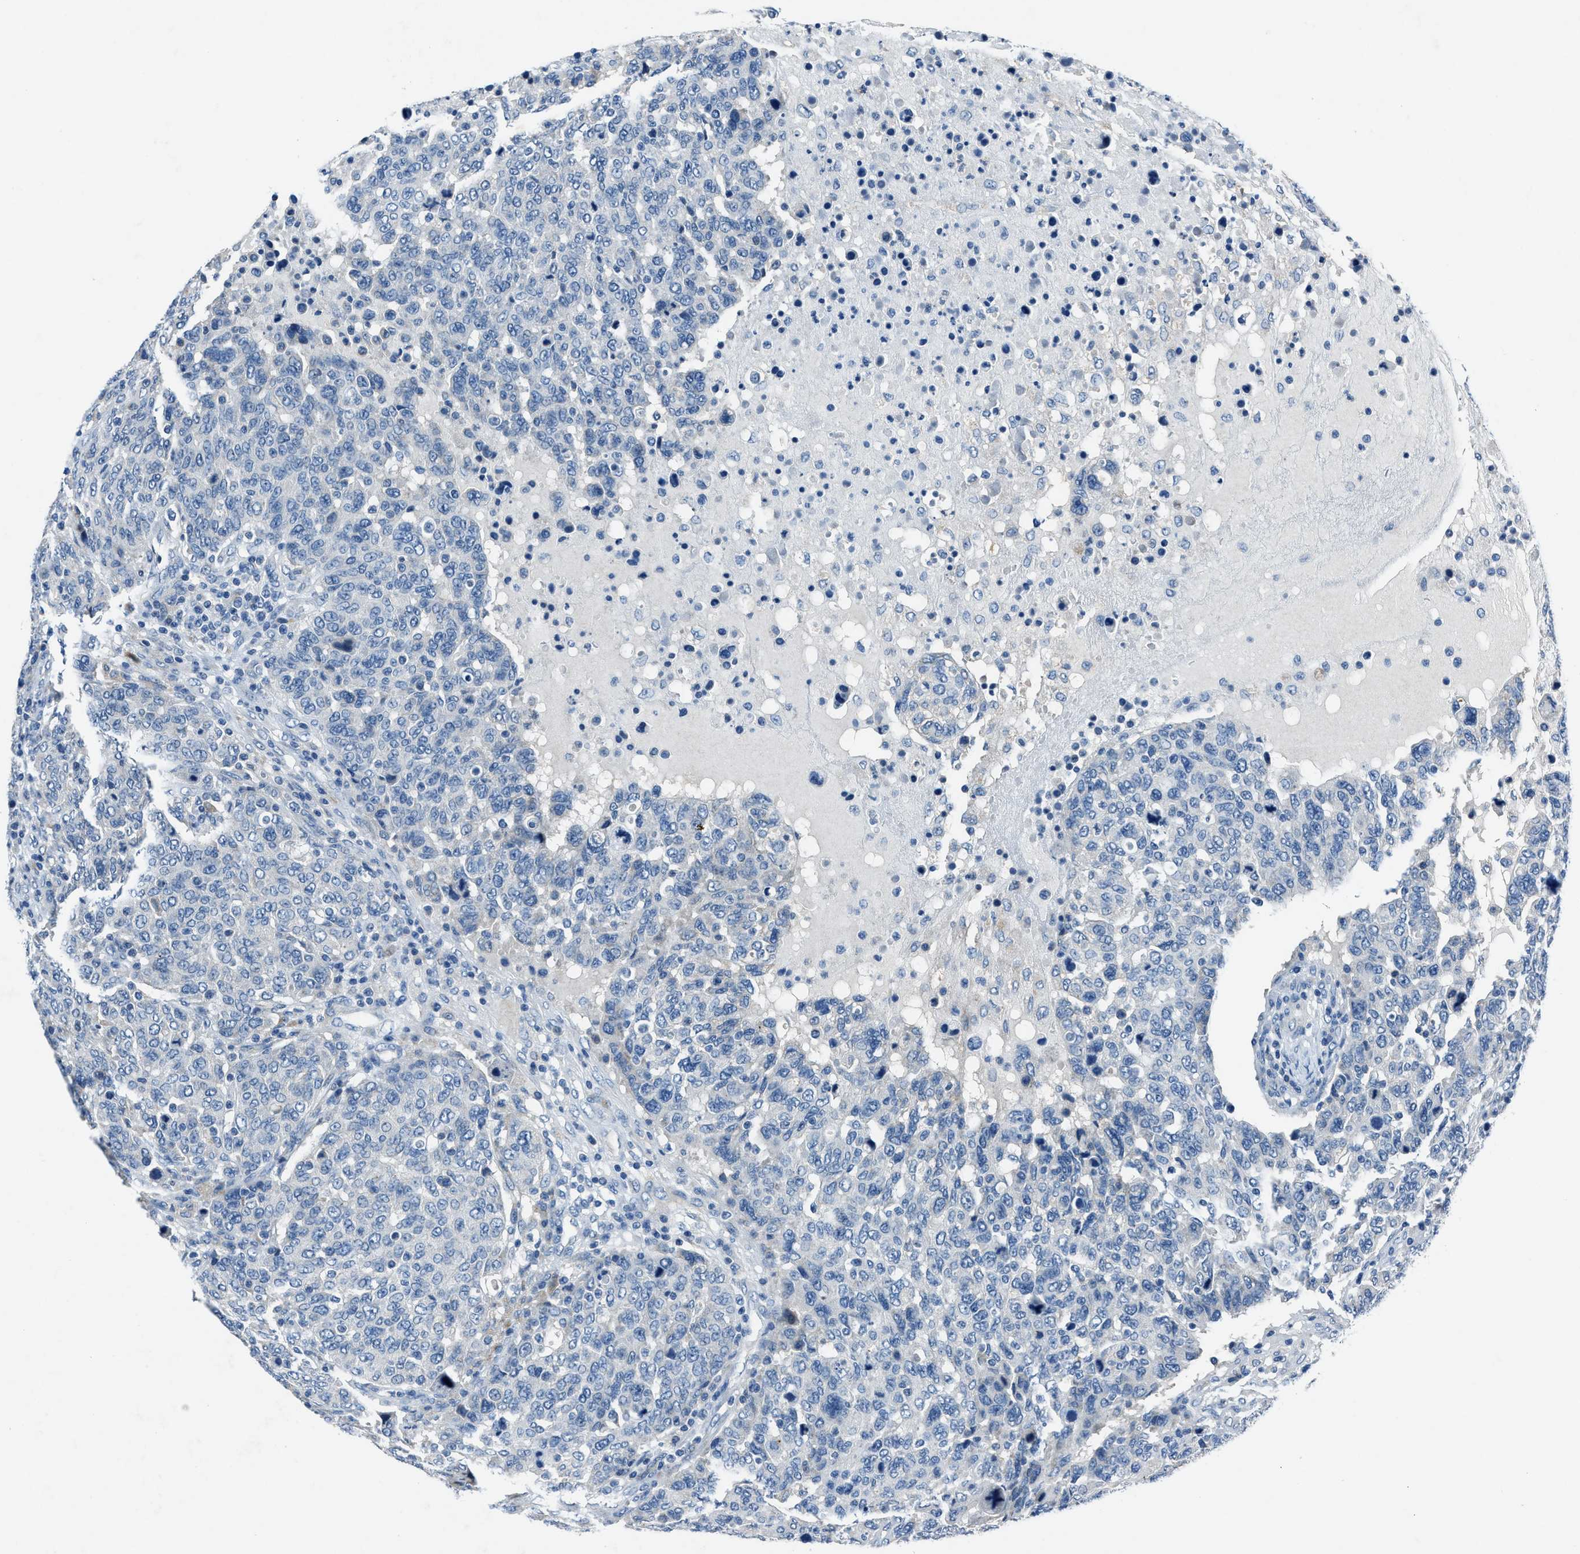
{"staining": {"intensity": "negative", "quantity": "none", "location": "none"}, "tissue": "breast cancer", "cell_type": "Tumor cells", "image_type": "cancer", "snomed": [{"axis": "morphology", "description": "Duct carcinoma"}, {"axis": "topography", "description": "Breast"}], "caption": "The micrograph demonstrates no significant staining in tumor cells of breast cancer (infiltrating ductal carcinoma).", "gene": "ADAM2", "patient": {"sex": "female", "age": 37}}